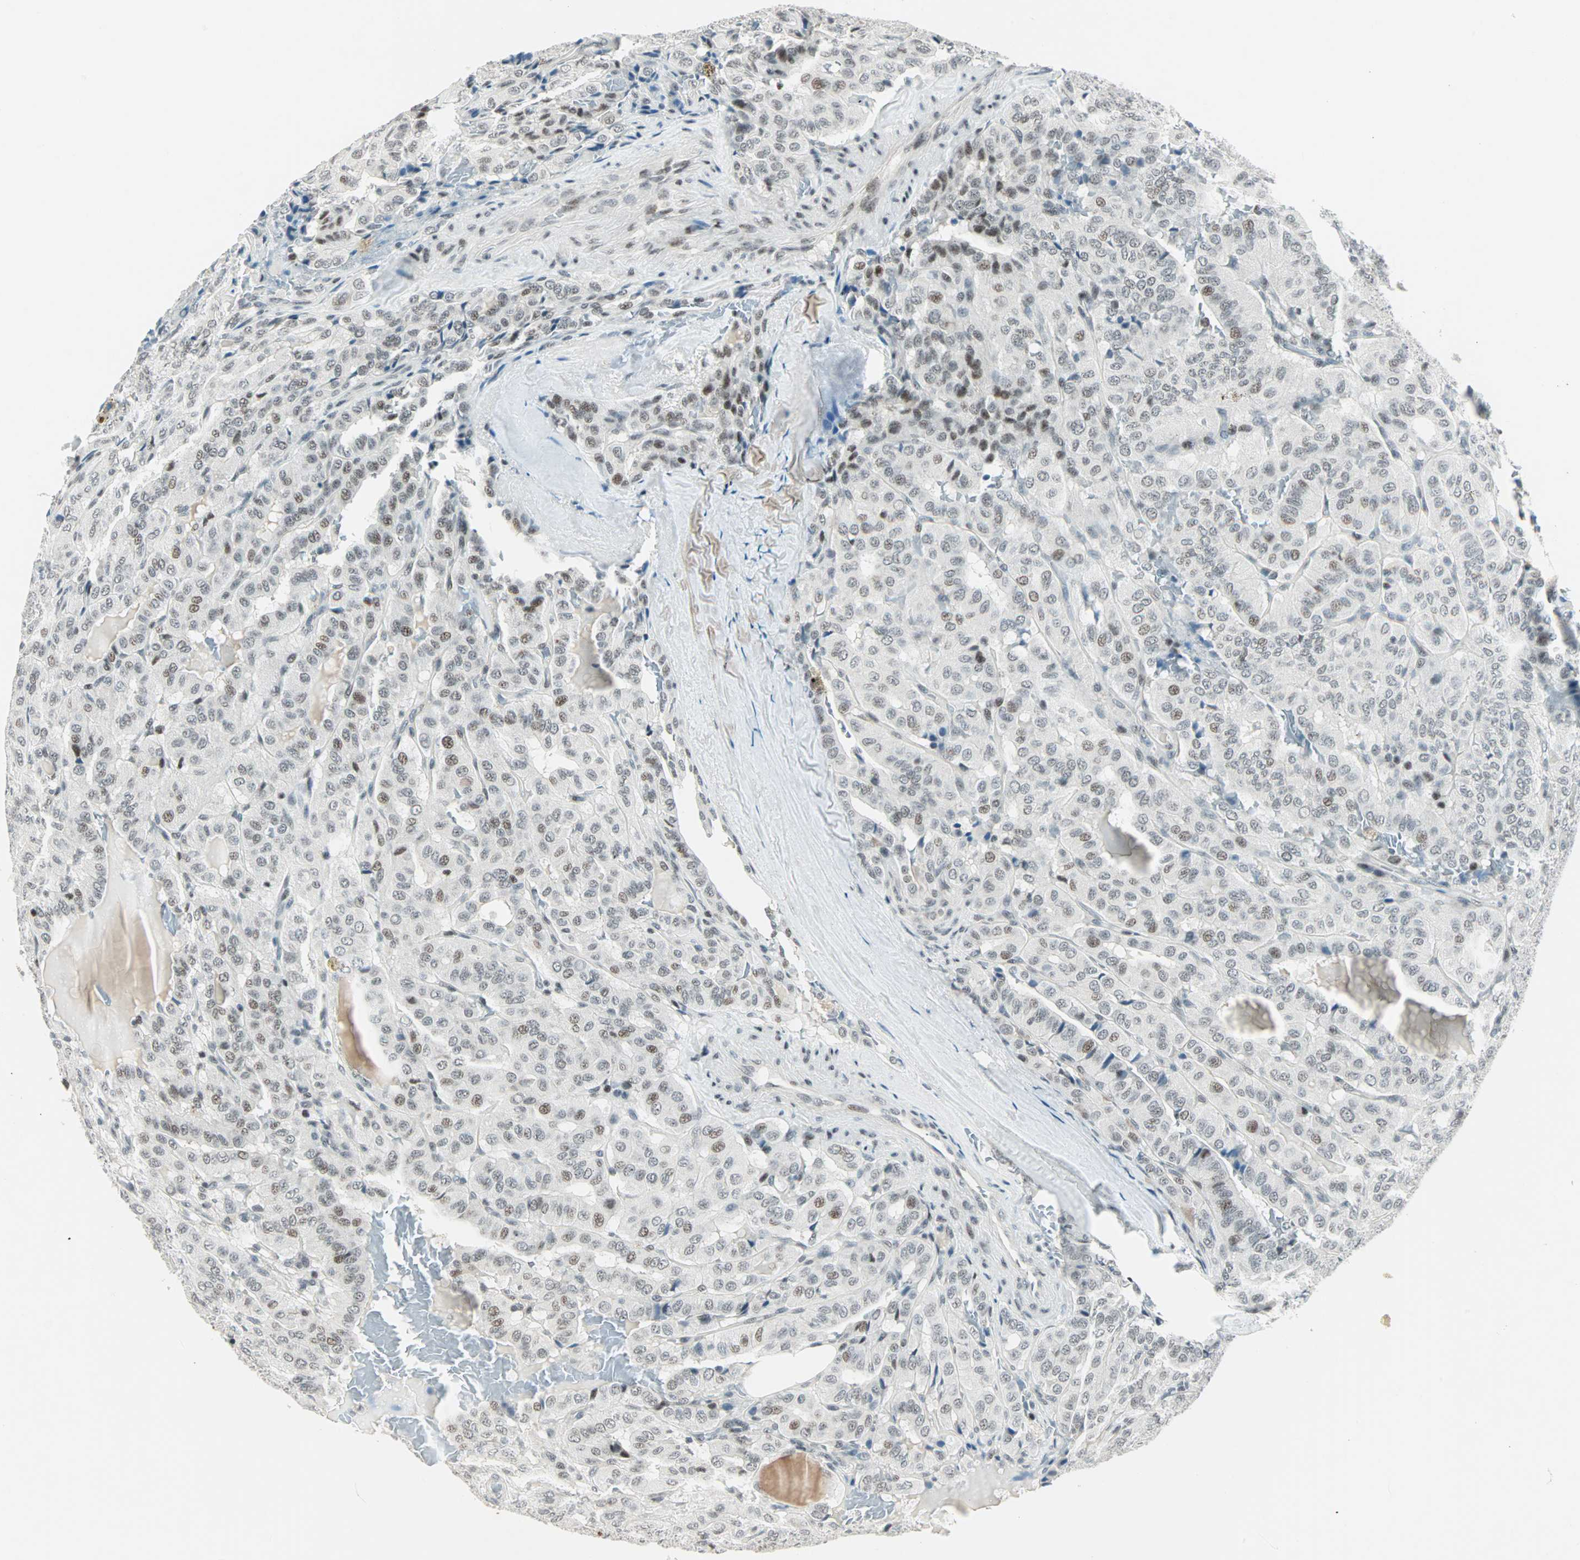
{"staining": {"intensity": "weak", "quantity": "25%-75%", "location": "nuclear"}, "tissue": "thyroid cancer", "cell_type": "Tumor cells", "image_type": "cancer", "snomed": [{"axis": "morphology", "description": "Papillary adenocarcinoma, NOS"}, {"axis": "topography", "description": "Thyroid gland"}], "caption": "Human papillary adenocarcinoma (thyroid) stained with a brown dye exhibits weak nuclear positive expression in about 25%-75% of tumor cells.", "gene": "SIN3A", "patient": {"sex": "male", "age": 77}}